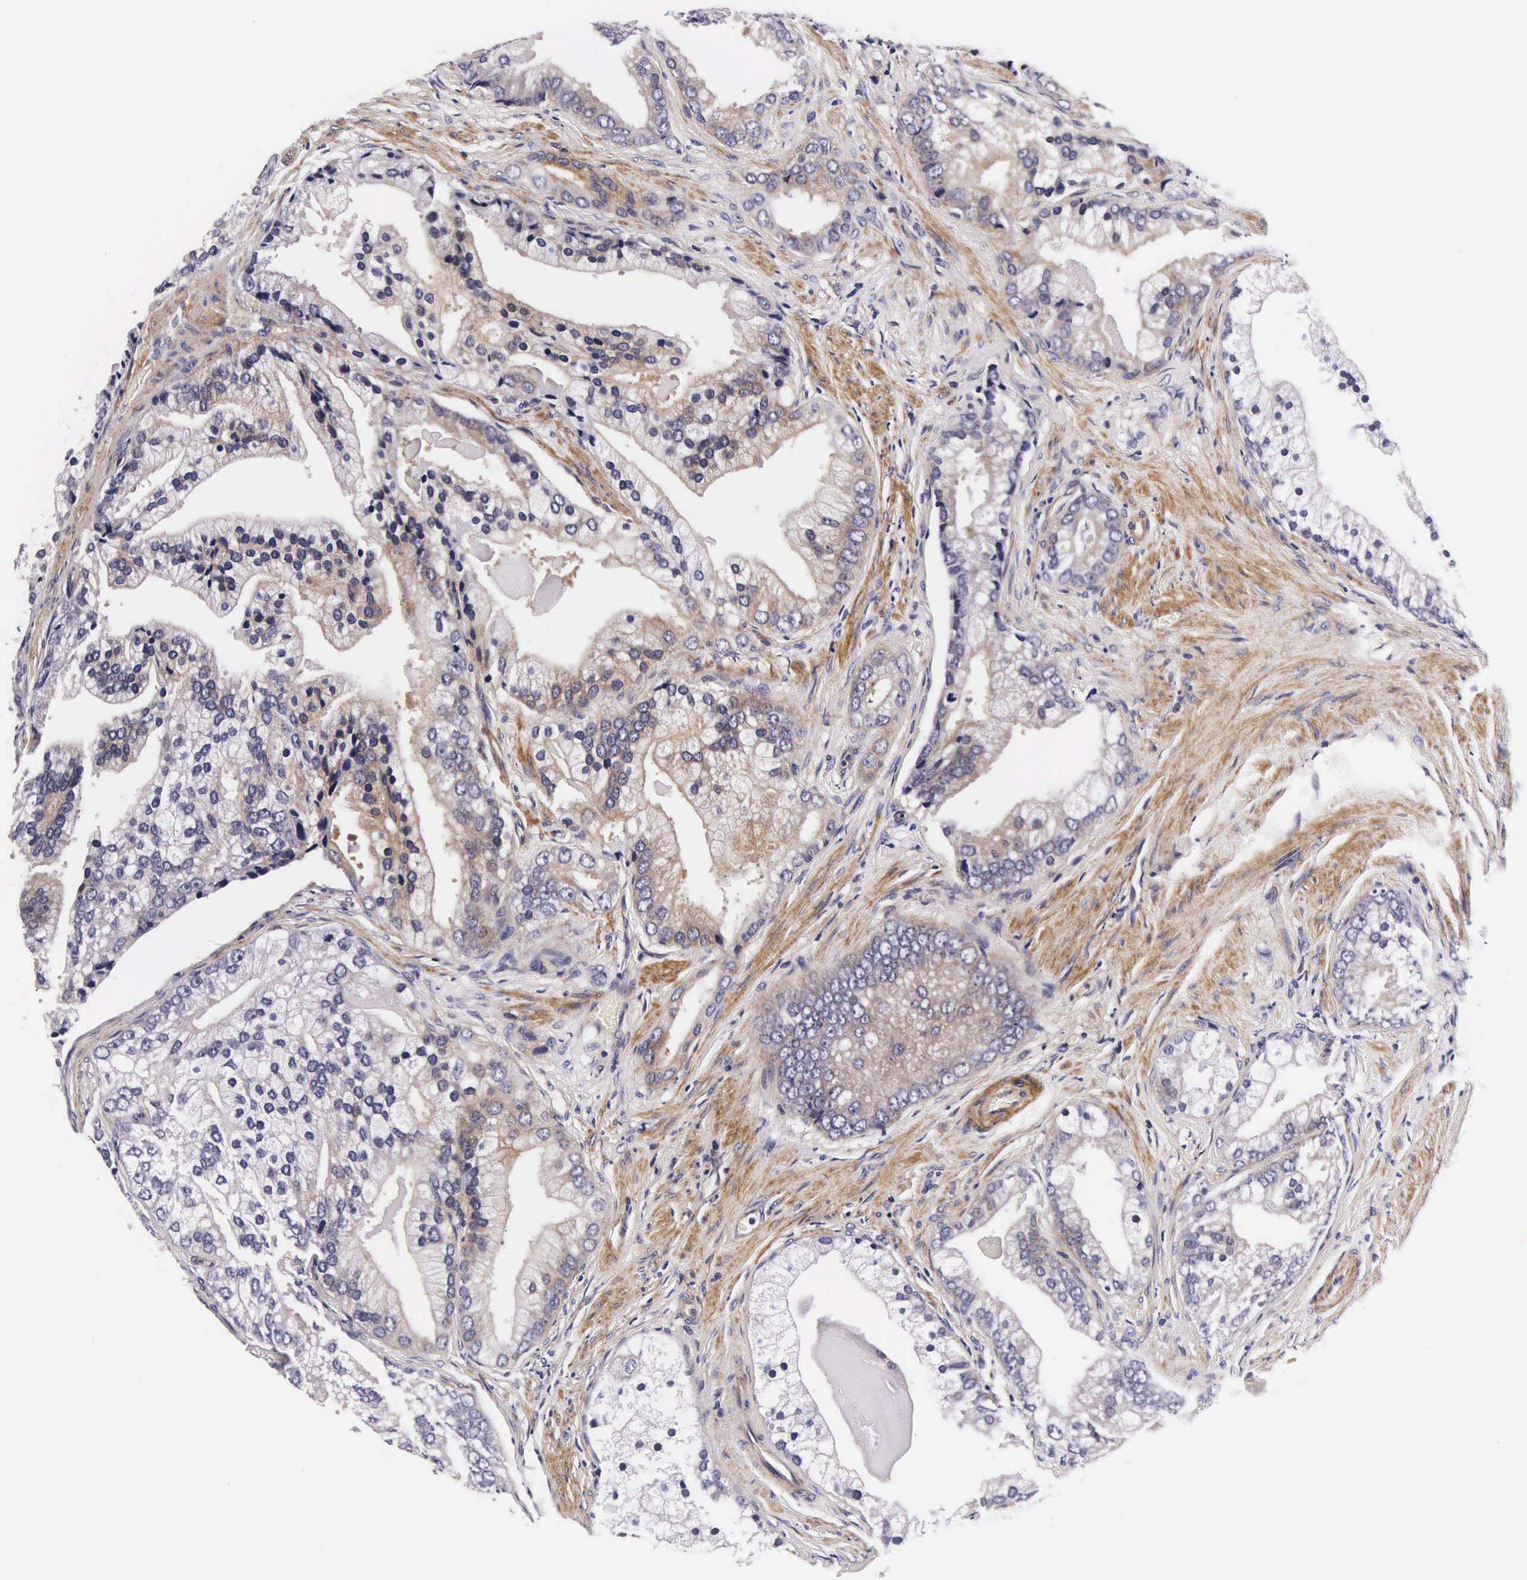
{"staining": {"intensity": "negative", "quantity": "none", "location": "none"}, "tissue": "prostate cancer", "cell_type": "Tumor cells", "image_type": "cancer", "snomed": [{"axis": "morphology", "description": "Adenocarcinoma, Low grade"}, {"axis": "topography", "description": "Prostate"}], "caption": "Immunohistochemical staining of human prostate cancer demonstrates no significant positivity in tumor cells.", "gene": "UPRT", "patient": {"sex": "male", "age": 71}}